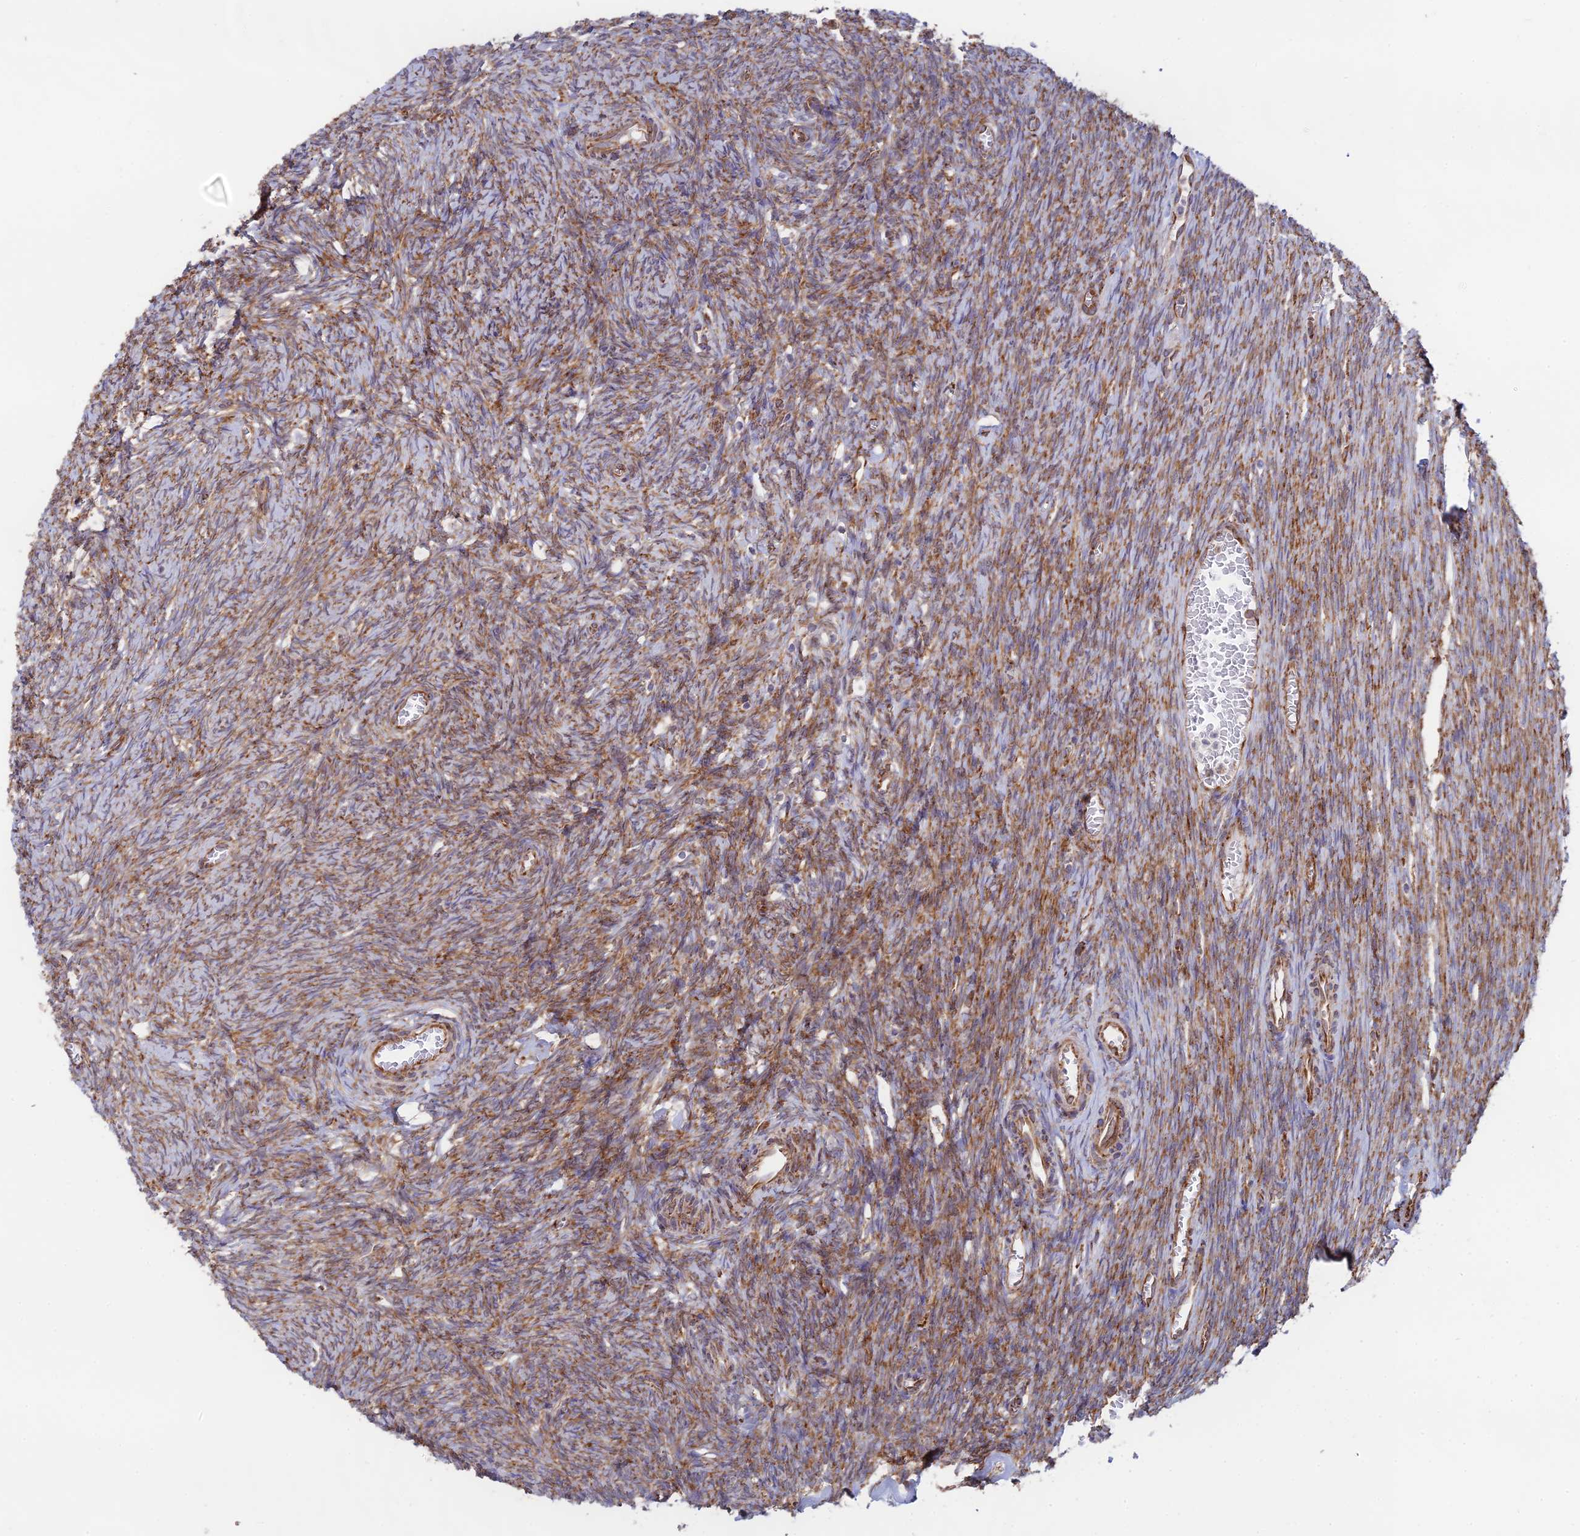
{"staining": {"intensity": "moderate", "quantity": "25%-75%", "location": "cytoplasmic/membranous"}, "tissue": "ovary", "cell_type": "Ovarian stroma cells", "image_type": "normal", "snomed": [{"axis": "morphology", "description": "Normal tissue, NOS"}, {"axis": "topography", "description": "Ovary"}], "caption": "DAB immunohistochemical staining of benign ovary displays moderate cytoplasmic/membranous protein expression in approximately 25%-75% of ovarian stroma cells.", "gene": "CCDC69", "patient": {"sex": "female", "age": 44}}